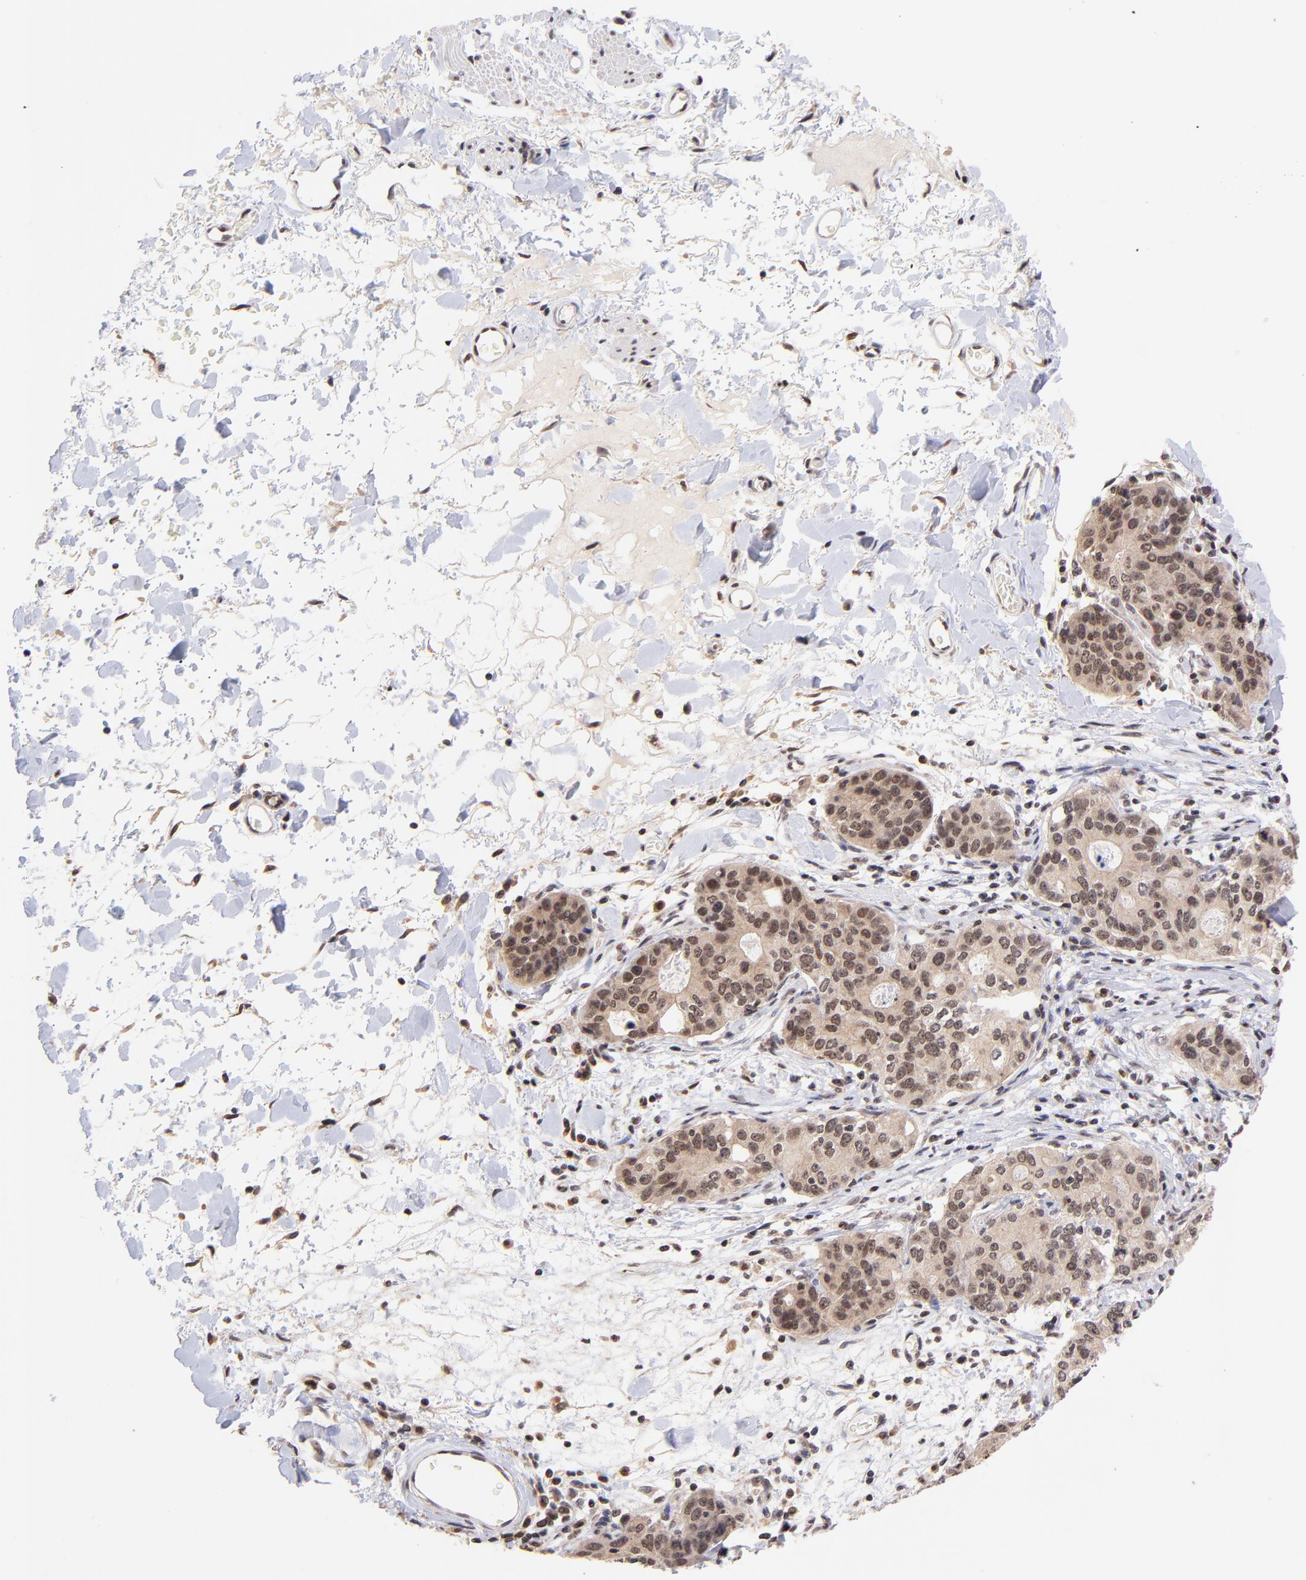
{"staining": {"intensity": "moderate", "quantity": ">75%", "location": "cytoplasmic/membranous,nuclear"}, "tissue": "stomach cancer", "cell_type": "Tumor cells", "image_type": "cancer", "snomed": [{"axis": "morphology", "description": "Adenocarcinoma, NOS"}, {"axis": "topography", "description": "Esophagus"}, {"axis": "topography", "description": "Stomach"}], "caption": "IHC (DAB (3,3'-diaminobenzidine)) staining of stomach cancer reveals moderate cytoplasmic/membranous and nuclear protein expression in about >75% of tumor cells.", "gene": "WDR25", "patient": {"sex": "male", "age": 74}}